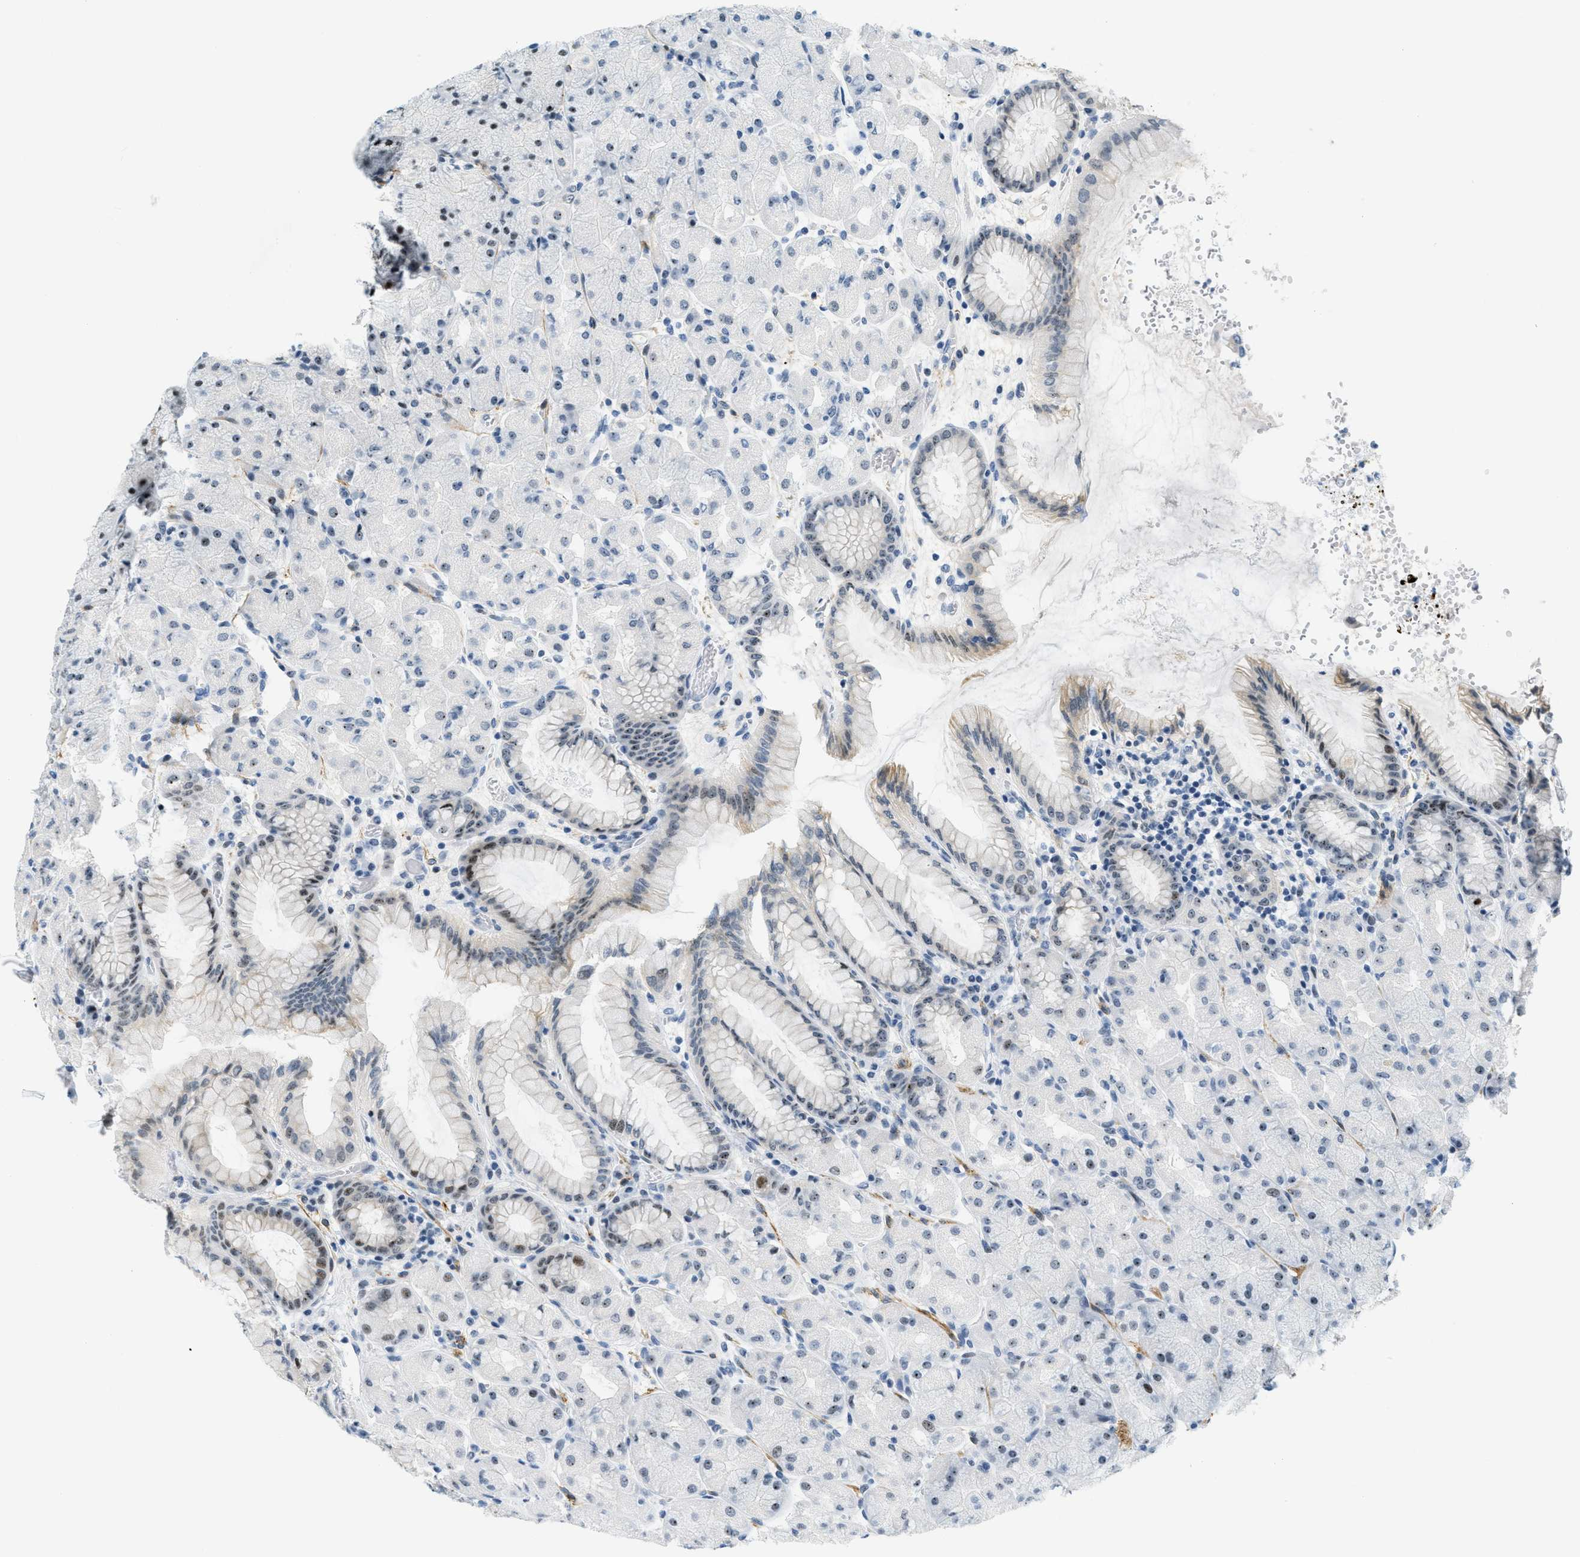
{"staining": {"intensity": "moderate", "quantity": "25%-75%", "location": "nuclear"}, "tissue": "stomach", "cell_type": "Glandular cells", "image_type": "normal", "snomed": [{"axis": "morphology", "description": "Normal tissue, NOS"}, {"axis": "topography", "description": "Stomach, upper"}], "caption": "Unremarkable stomach exhibits moderate nuclear positivity in about 25%-75% of glandular cells, visualized by immunohistochemistry.", "gene": "ZDHHC23", "patient": {"sex": "female", "age": 56}}